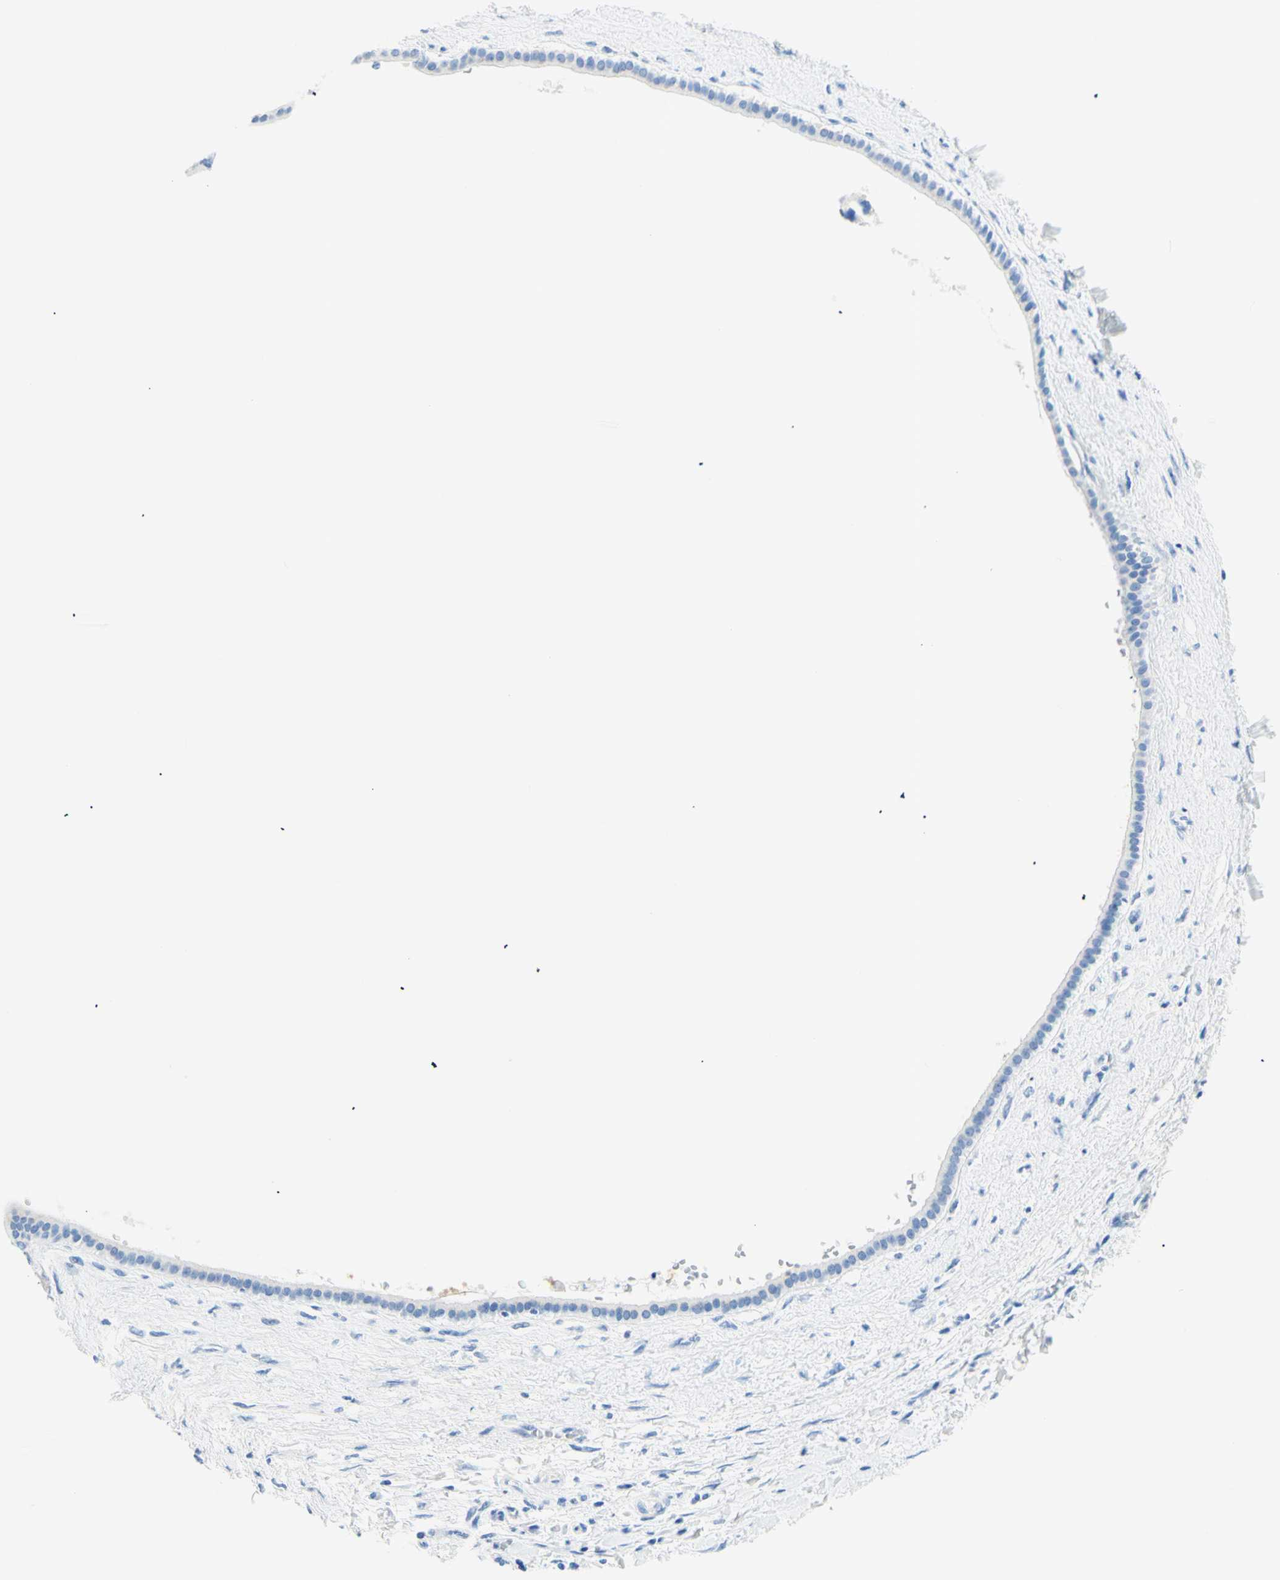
{"staining": {"intensity": "negative", "quantity": "none", "location": "none"}, "tissue": "liver cancer", "cell_type": "Tumor cells", "image_type": "cancer", "snomed": [{"axis": "morphology", "description": "Cholangiocarcinoma"}, {"axis": "topography", "description": "Liver"}], "caption": "Human cholangiocarcinoma (liver) stained for a protein using IHC exhibits no positivity in tumor cells.", "gene": "MYH2", "patient": {"sex": "female", "age": 65}}